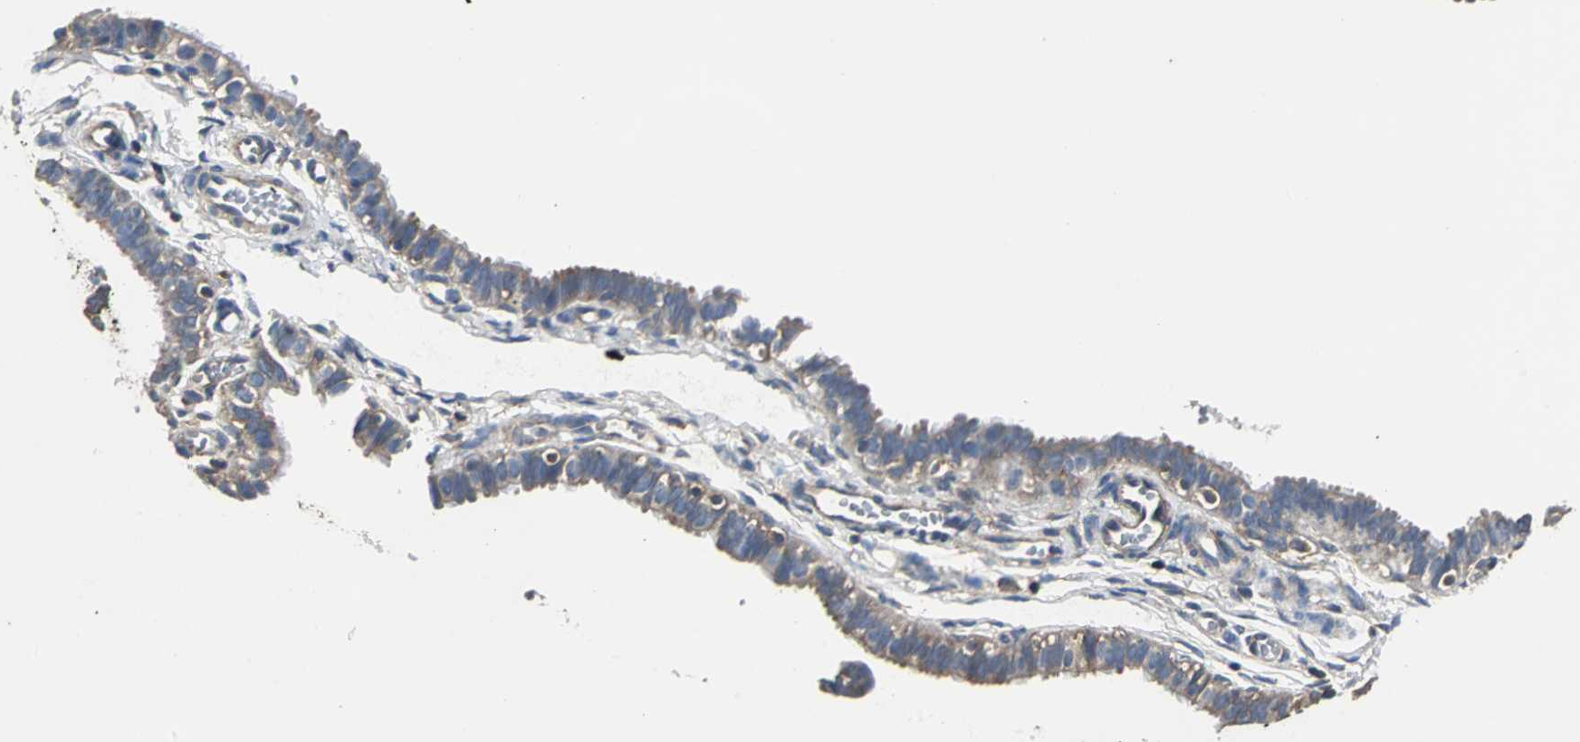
{"staining": {"intensity": "moderate", "quantity": ">75%", "location": "cytoplasmic/membranous"}, "tissue": "fallopian tube", "cell_type": "Glandular cells", "image_type": "normal", "snomed": [{"axis": "morphology", "description": "Normal tissue, NOS"}, {"axis": "topography", "description": "Fallopian tube"}, {"axis": "topography", "description": "Placenta"}], "caption": "Brown immunohistochemical staining in normal human fallopian tube displays moderate cytoplasmic/membranous expression in about >75% of glandular cells. (IHC, brightfield microscopy, high magnification).", "gene": "IRF3", "patient": {"sex": "female", "age": 34}}